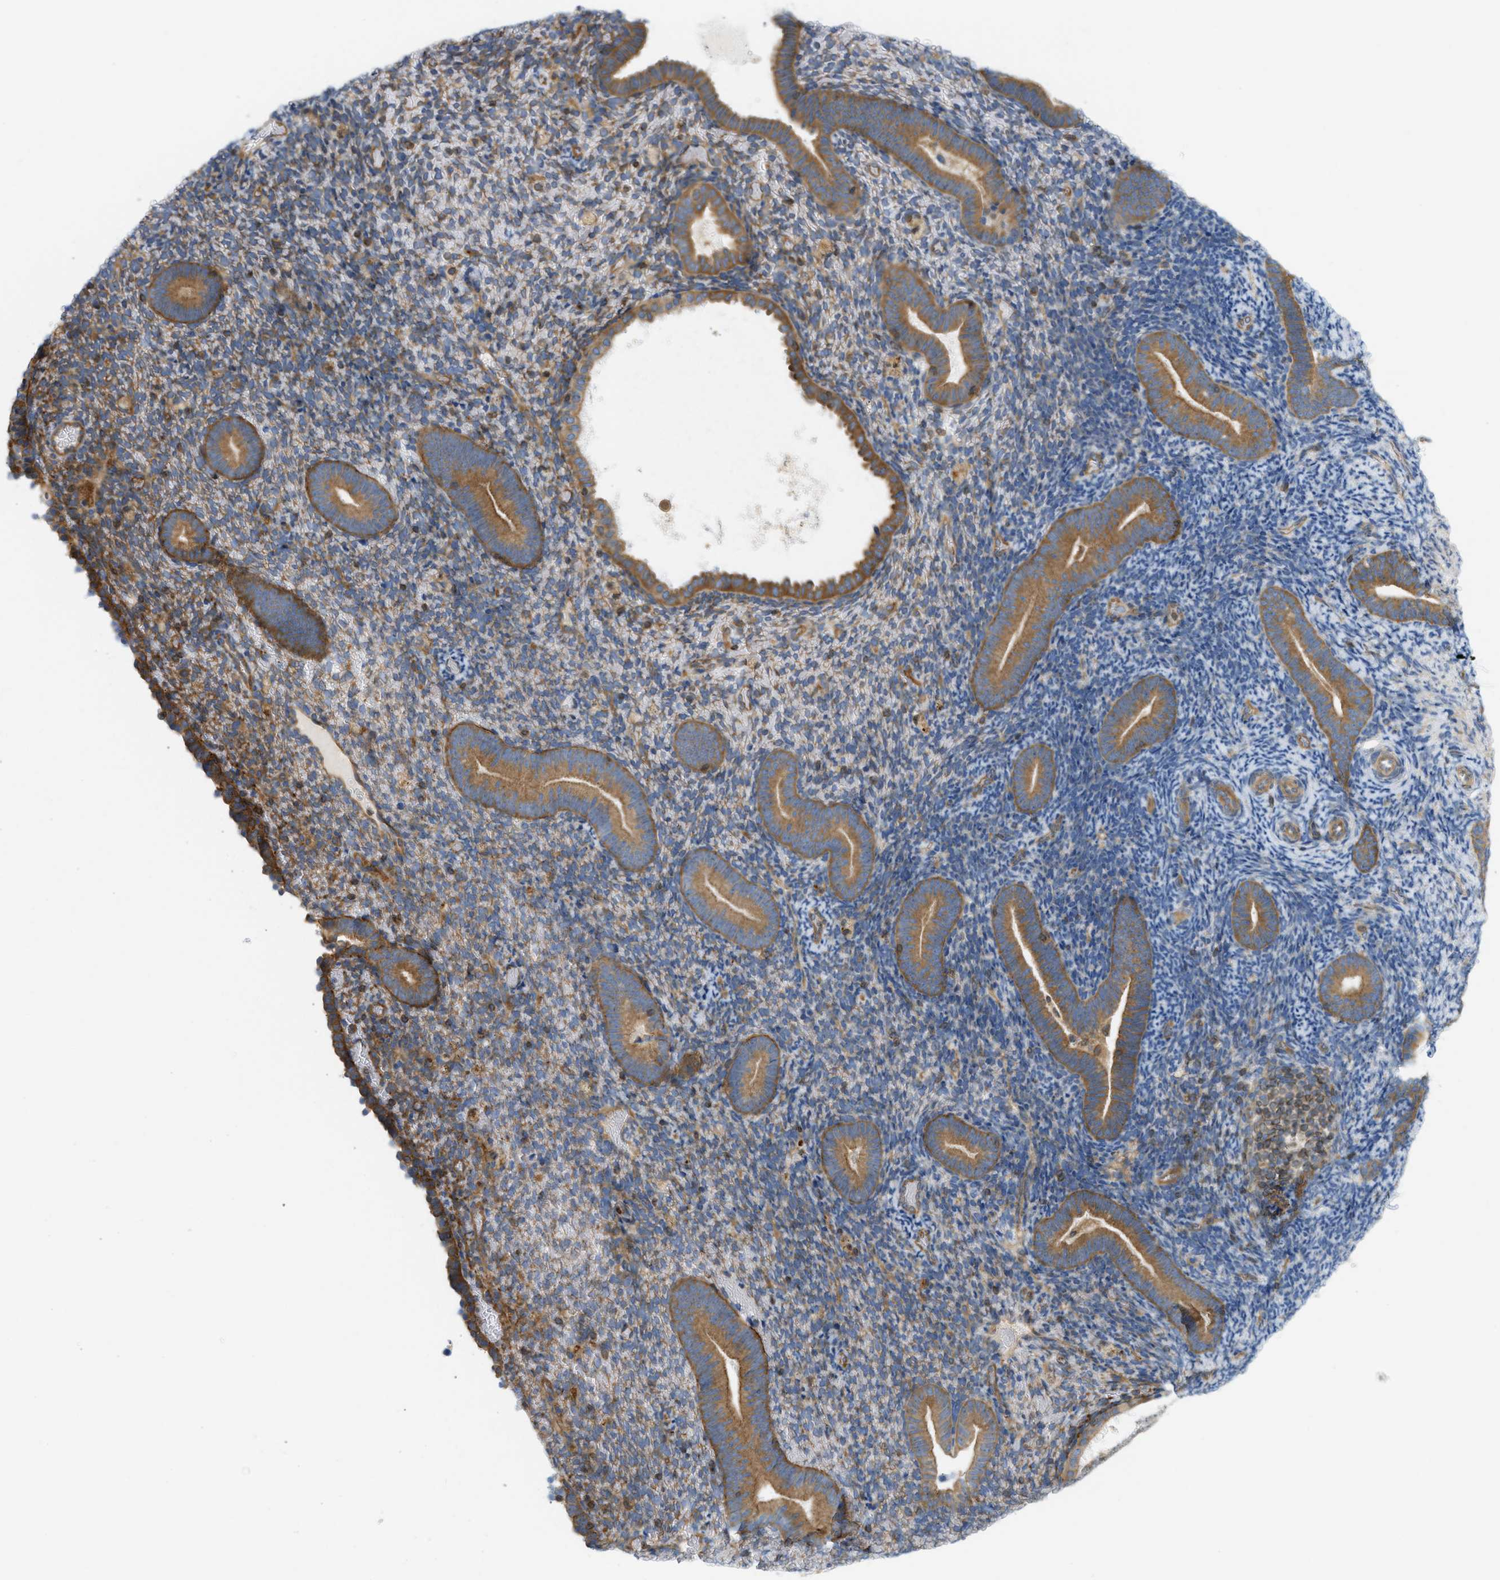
{"staining": {"intensity": "moderate", "quantity": "<25%", "location": "cytoplasmic/membranous"}, "tissue": "endometrium", "cell_type": "Cells in endometrial stroma", "image_type": "normal", "snomed": [{"axis": "morphology", "description": "Normal tissue, NOS"}, {"axis": "topography", "description": "Endometrium"}], "caption": "Cells in endometrial stroma demonstrate low levels of moderate cytoplasmic/membranous staining in about <25% of cells in unremarkable human endometrium.", "gene": "STRN", "patient": {"sex": "female", "age": 51}}